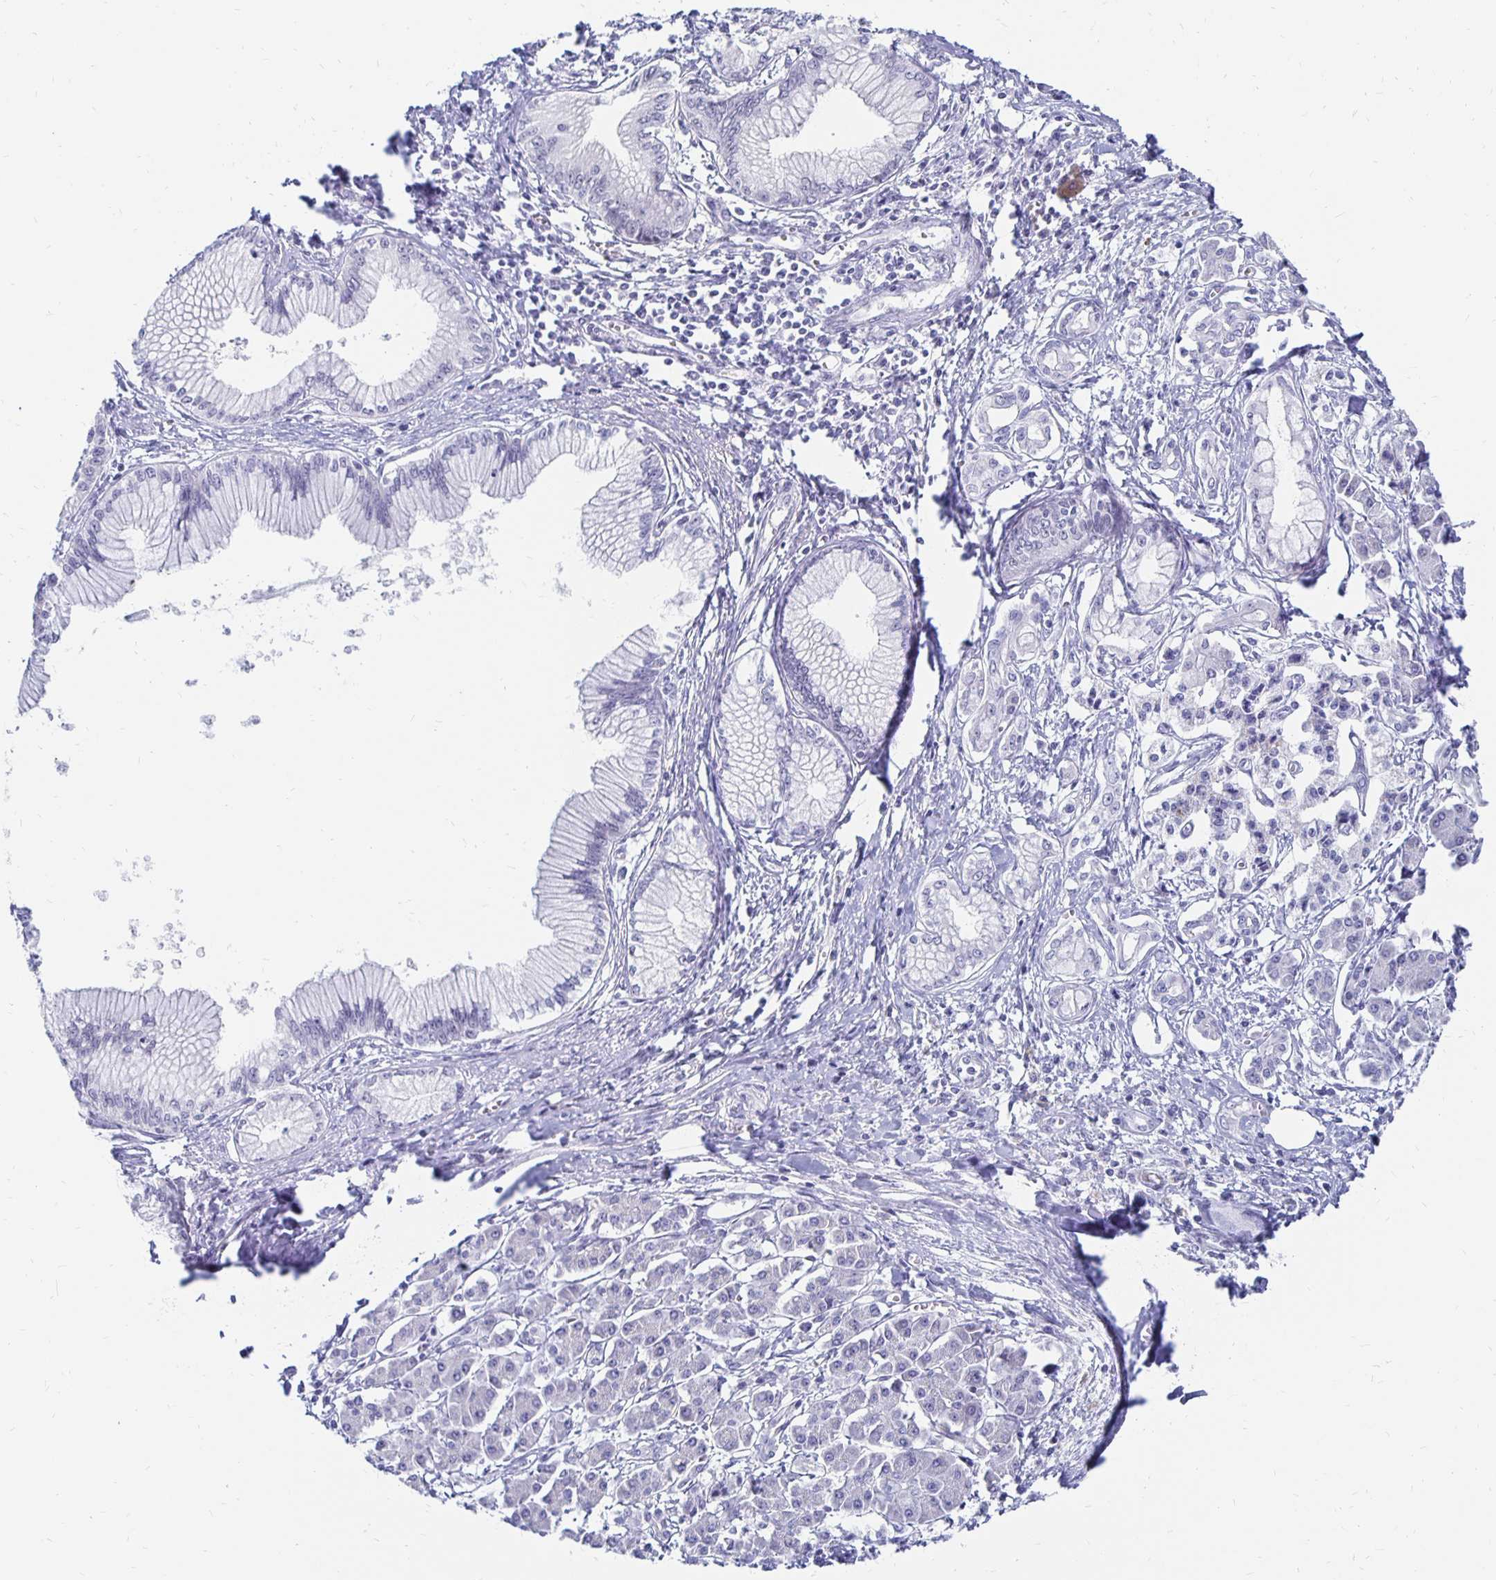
{"staining": {"intensity": "negative", "quantity": "none", "location": "none"}, "tissue": "pancreatic cancer", "cell_type": "Tumor cells", "image_type": "cancer", "snomed": [{"axis": "morphology", "description": "Adenocarcinoma, NOS"}, {"axis": "topography", "description": "Pancreas"}], "caption": "A high-resolution histopathology image shows IHC staining of pancreatic cancer, which shows no significant positivity in tumor cells.", "gene": "SYT2", "patient": {"sex": "female", "age": 68}}